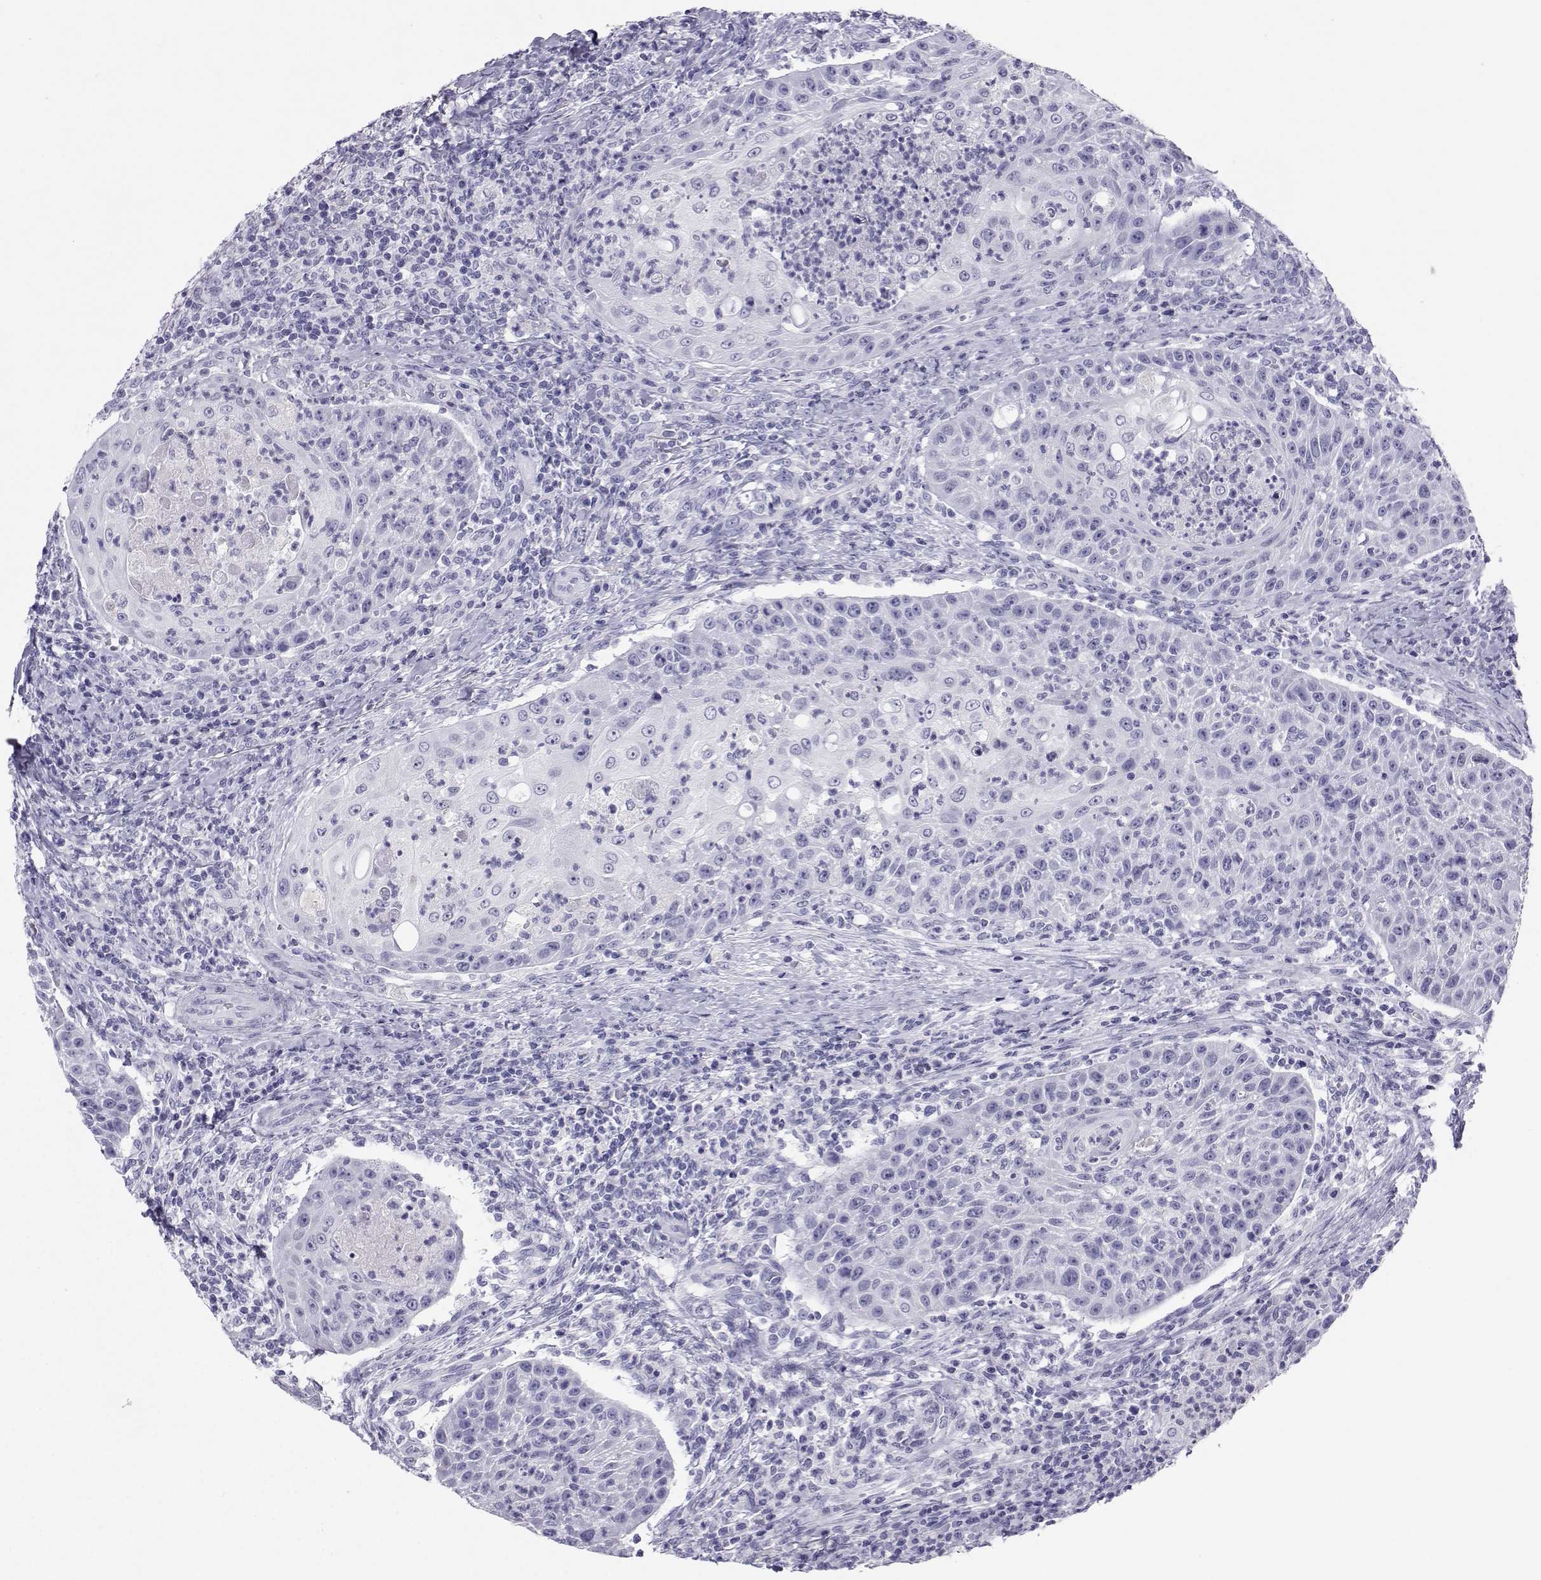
{"staining": {"intensity": "negative", "quantity": "none", "location": "none"}, "tissue": "head and neck cancer", "cell_type": "Tumor cells", "image_type": "cancer", "snomed": [{"axis": "morphology", "description": "Squamous cell carcinoma, NOS"}, {"axis": "topography", "description": "Head-Neck"}], "caption": "Immunohistochemistry (IHC) photomicrograph of head and neck squamous cell carcinoma stained for a protein (brown), which shows no positivity in tumor cells. (Brightfield microscopy of DAB (3,3'-diaminobenzidine) immunohistochemistry (IHC) at high magnification).", "gene": "SST", "patient": {"sex": "male", "age": 69}}